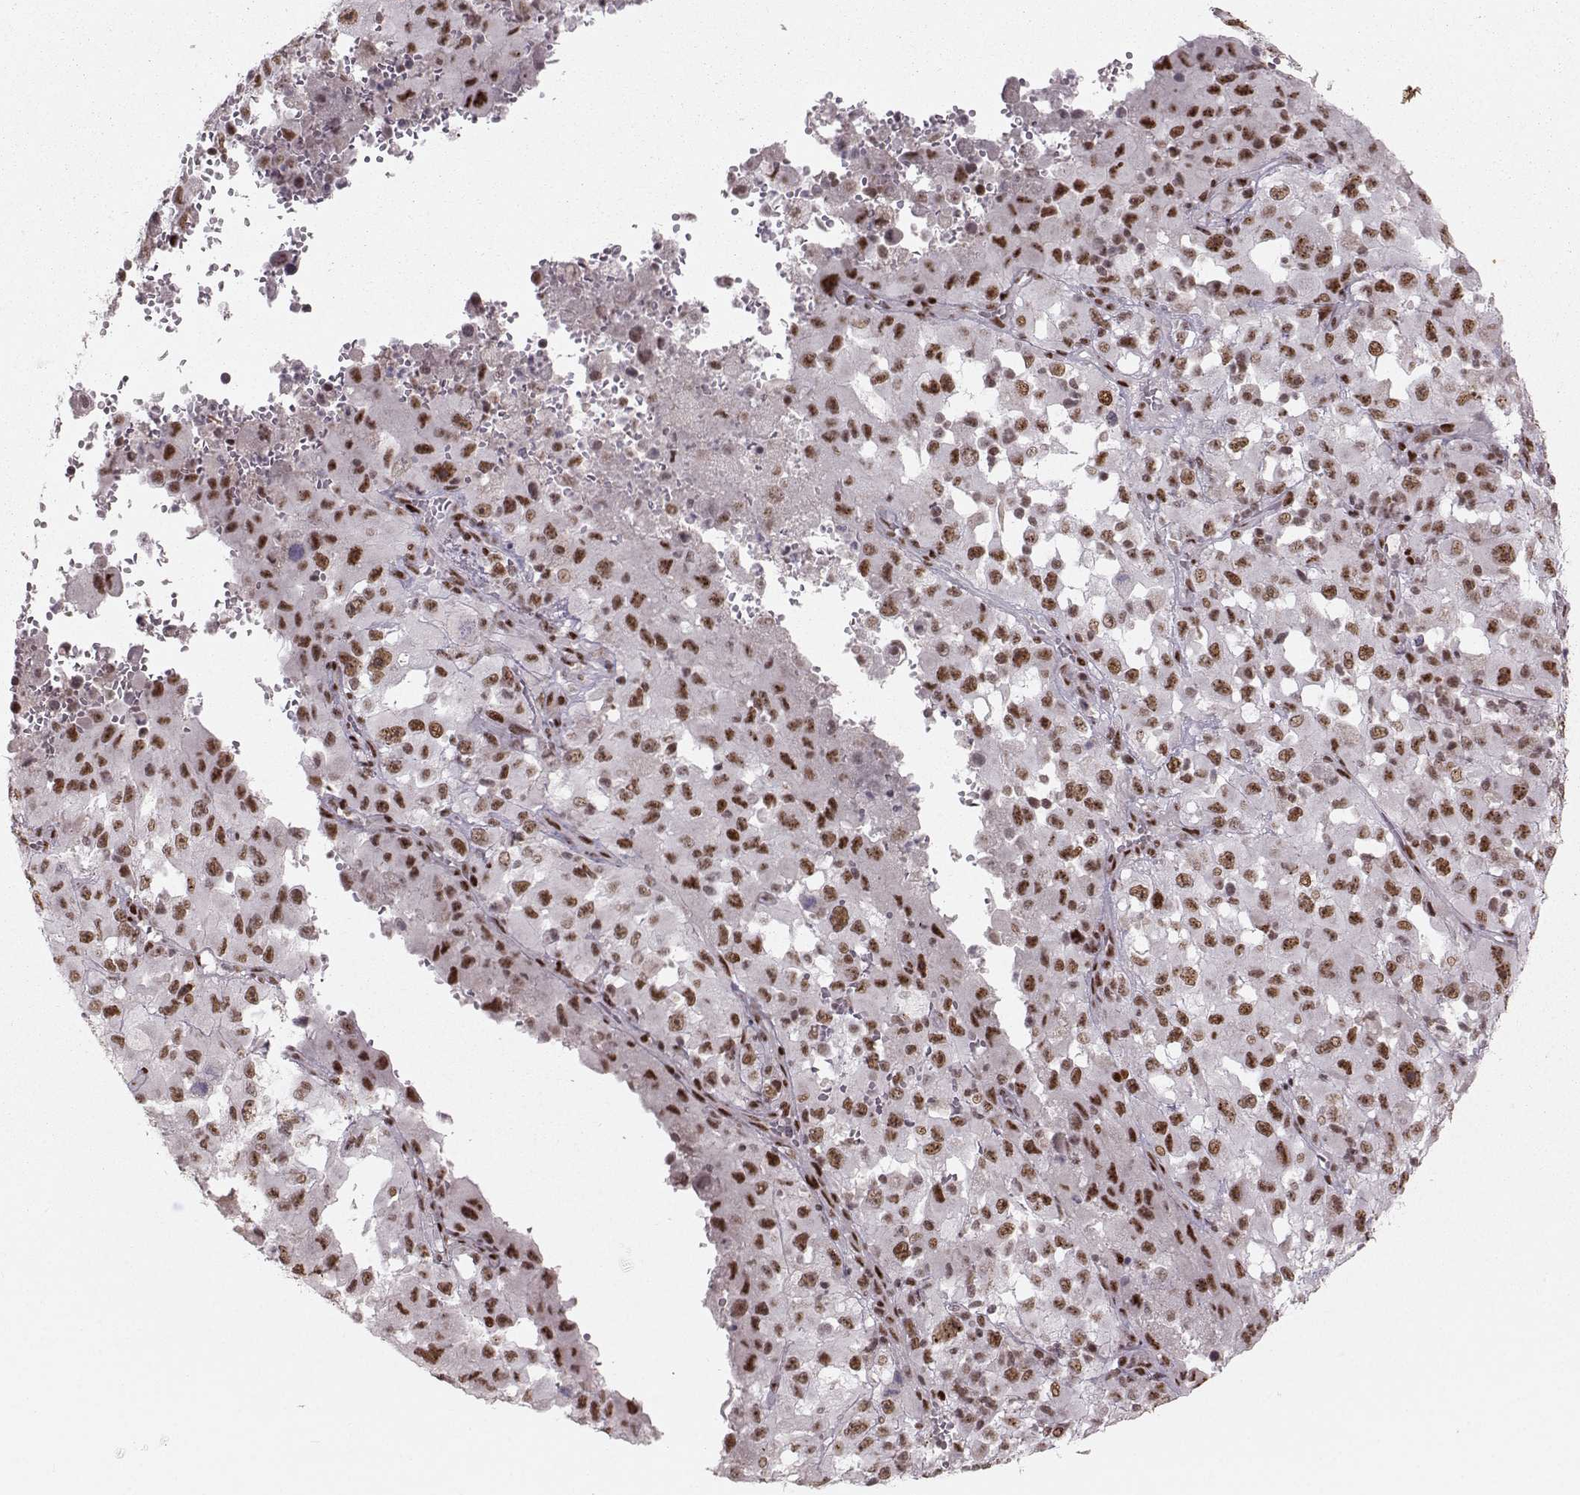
{"staining": {"intensity": "strong", "quantity": ">75%", "location": "nuclear"}, "tissue": "melanoma", "cell_type": "Tumor cells", "image_type": "cancer", "snomed": [{"axis": "morphology", "description": "Malignant melanoma, Metastatic site"}, {"axis": "topography", "description": "Soft tissue"}], "caption": "A histopathology image of human melanoma stained for a protein demonstrates strong nuclear brown staining in tumor cells.", "gene": "SNAPC2", "patient": {"sex": "male", "age": 50}}